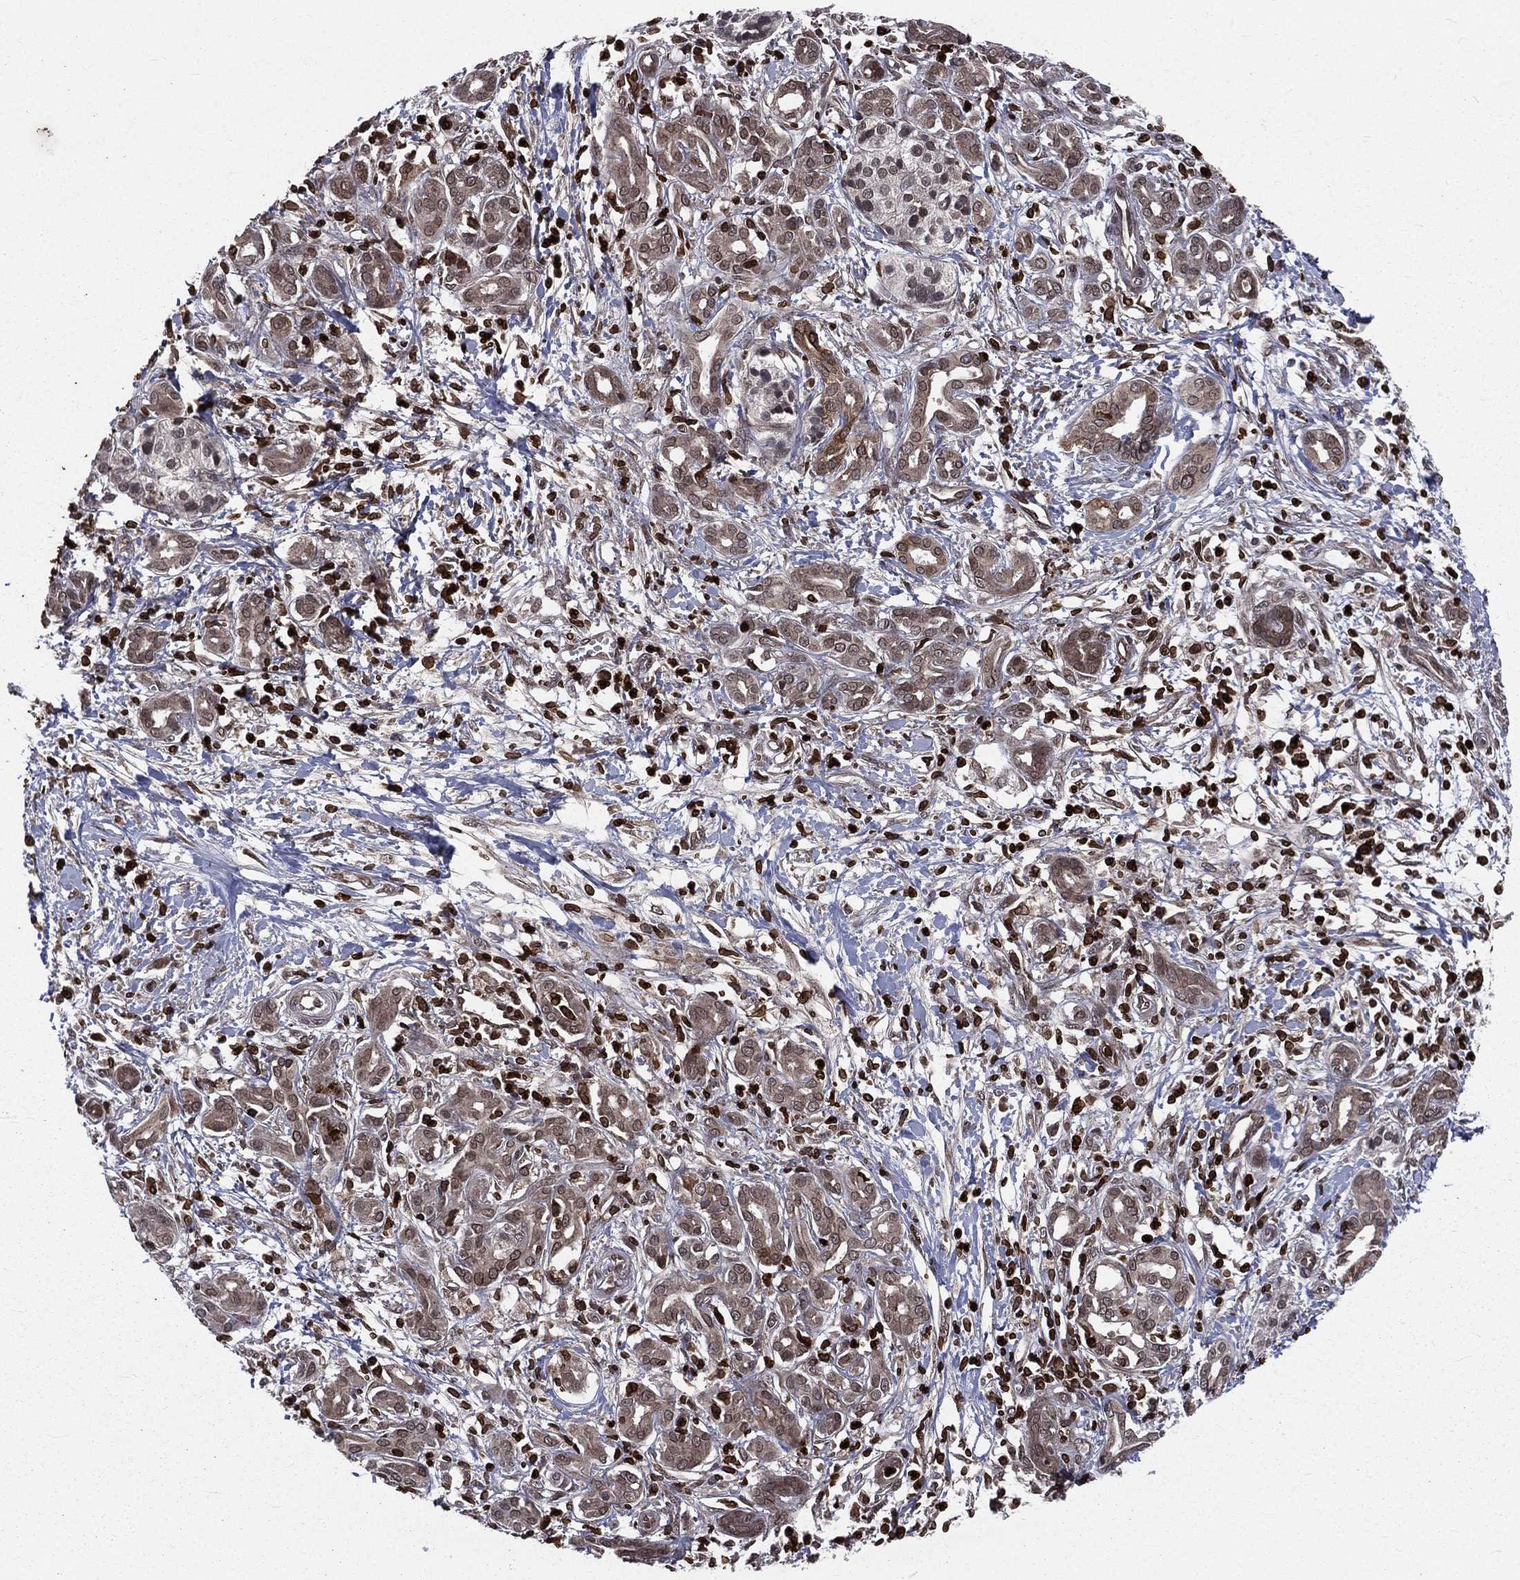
{"staining": {"intensity": "weak", "quantity": "25%-75%", "location": "cytoplasmic/membranous"}, "tissue": "pancreatic cancer", "cell_type": "Tumor cells", "image_type": "cancer", "snomed": [{"axis": "morphology", "description": "Adenocarcinoma, NOS"}, {"axis": "topography", "description": "Pancreas"}], "caption": "Tumor cells display low levels of weak cytoplasmic/membranous positivity in approximately 25%-75% of cells in human adenocarcinoma (pancreatic).", "gene": "LBR", "patient": {"sex": "male", "age": 72}}